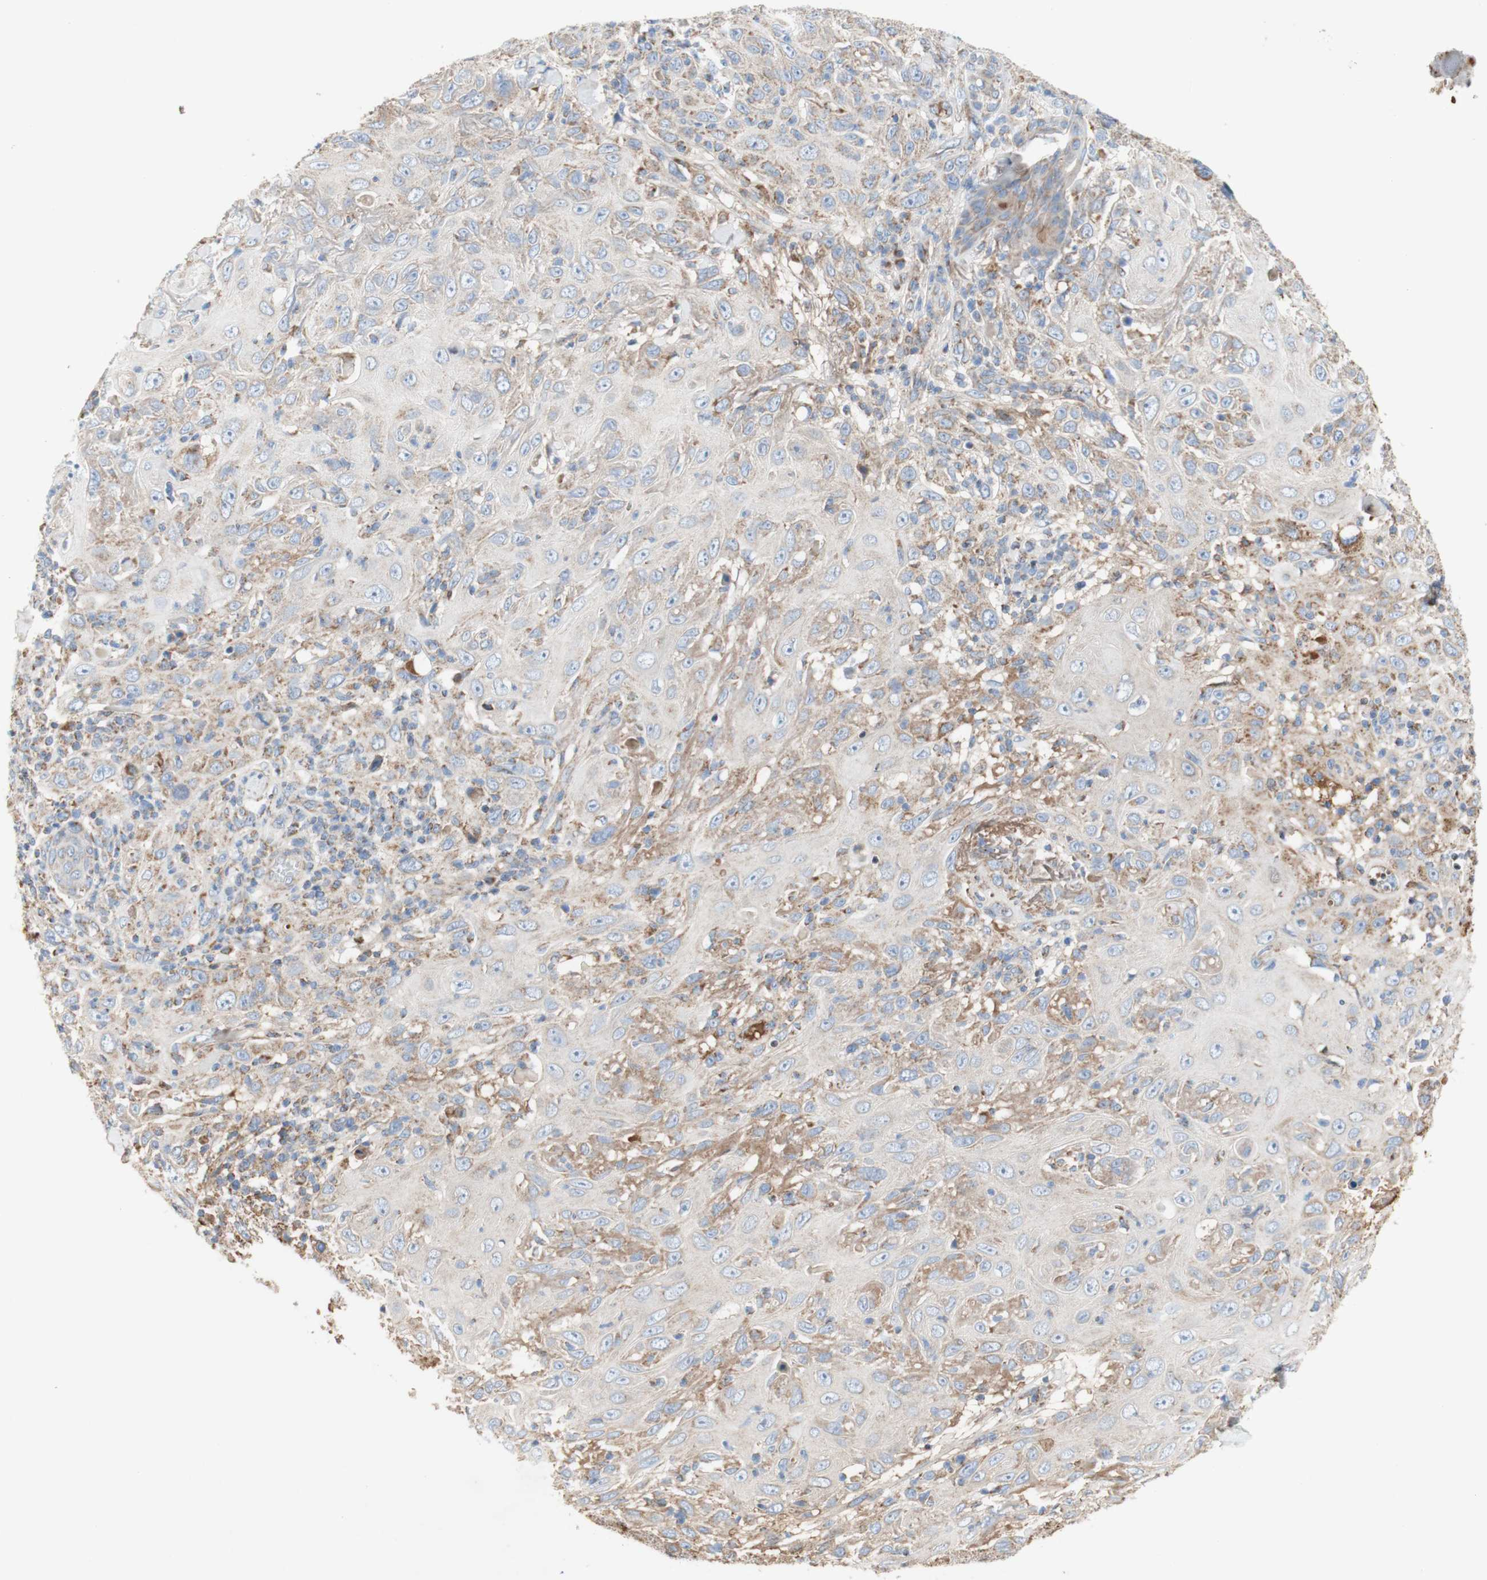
{"staining": {"intensity": "weak", "quantity": "25%-75%", "location": "cytoplasmic/membranous"}, "tissue": "skin cancer", "cell_type": "Tumor cells", "image_type": "cancer", "snomed": [{"axis": "morphology", "description": "Squamous cell carcinoma, NOS"}, {"axis": "topography", "description": "Skin"}], "caption": "IHC histopathology image of skin cancer (squamous cell carcinoma) stained for a protein (brown), which reveals low levels of weak cytoplasmic/membranous positivity in about 25%-75% of tumor cells.", "gene": "SDHB", "patient": {"sex": "female", "age": 88}}